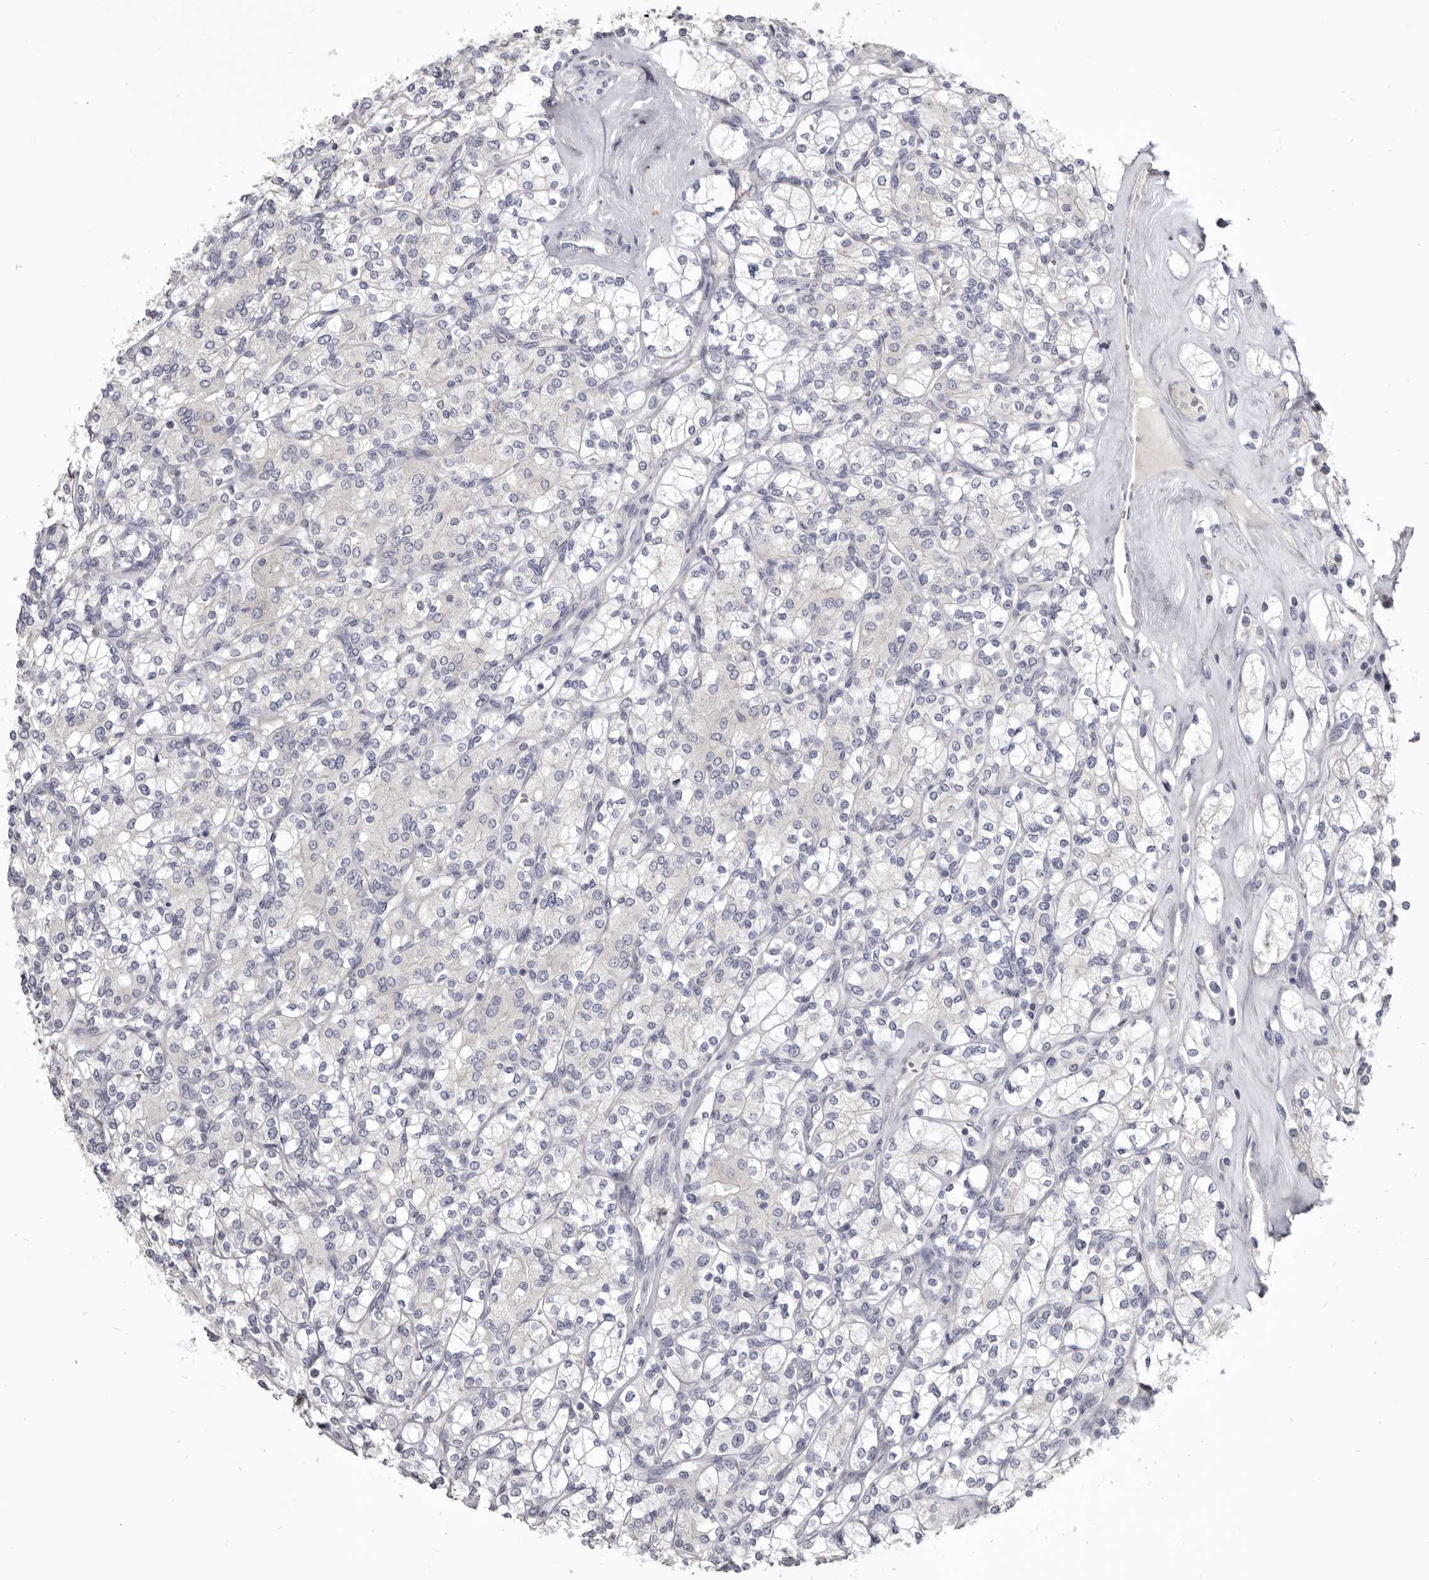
{"staining": {"intensity": "negative", "quantity": "none", "location": "none"}, "tissue": "renal cancer", "cell_type": "Tumor cells", "image_type": "cancer", "snomed": [{"axis": "morphology", "description": "Adenocarcinoma, NOS"}, {"axis": "topography", "description": "Kidney"}], "caption": "This is a histopathology image of IHC staining of adenocarcinoma (renal), which shows no expression in tumor cells.", "gene": "CGN", "patient": {"sex": "male", "age": 77}}